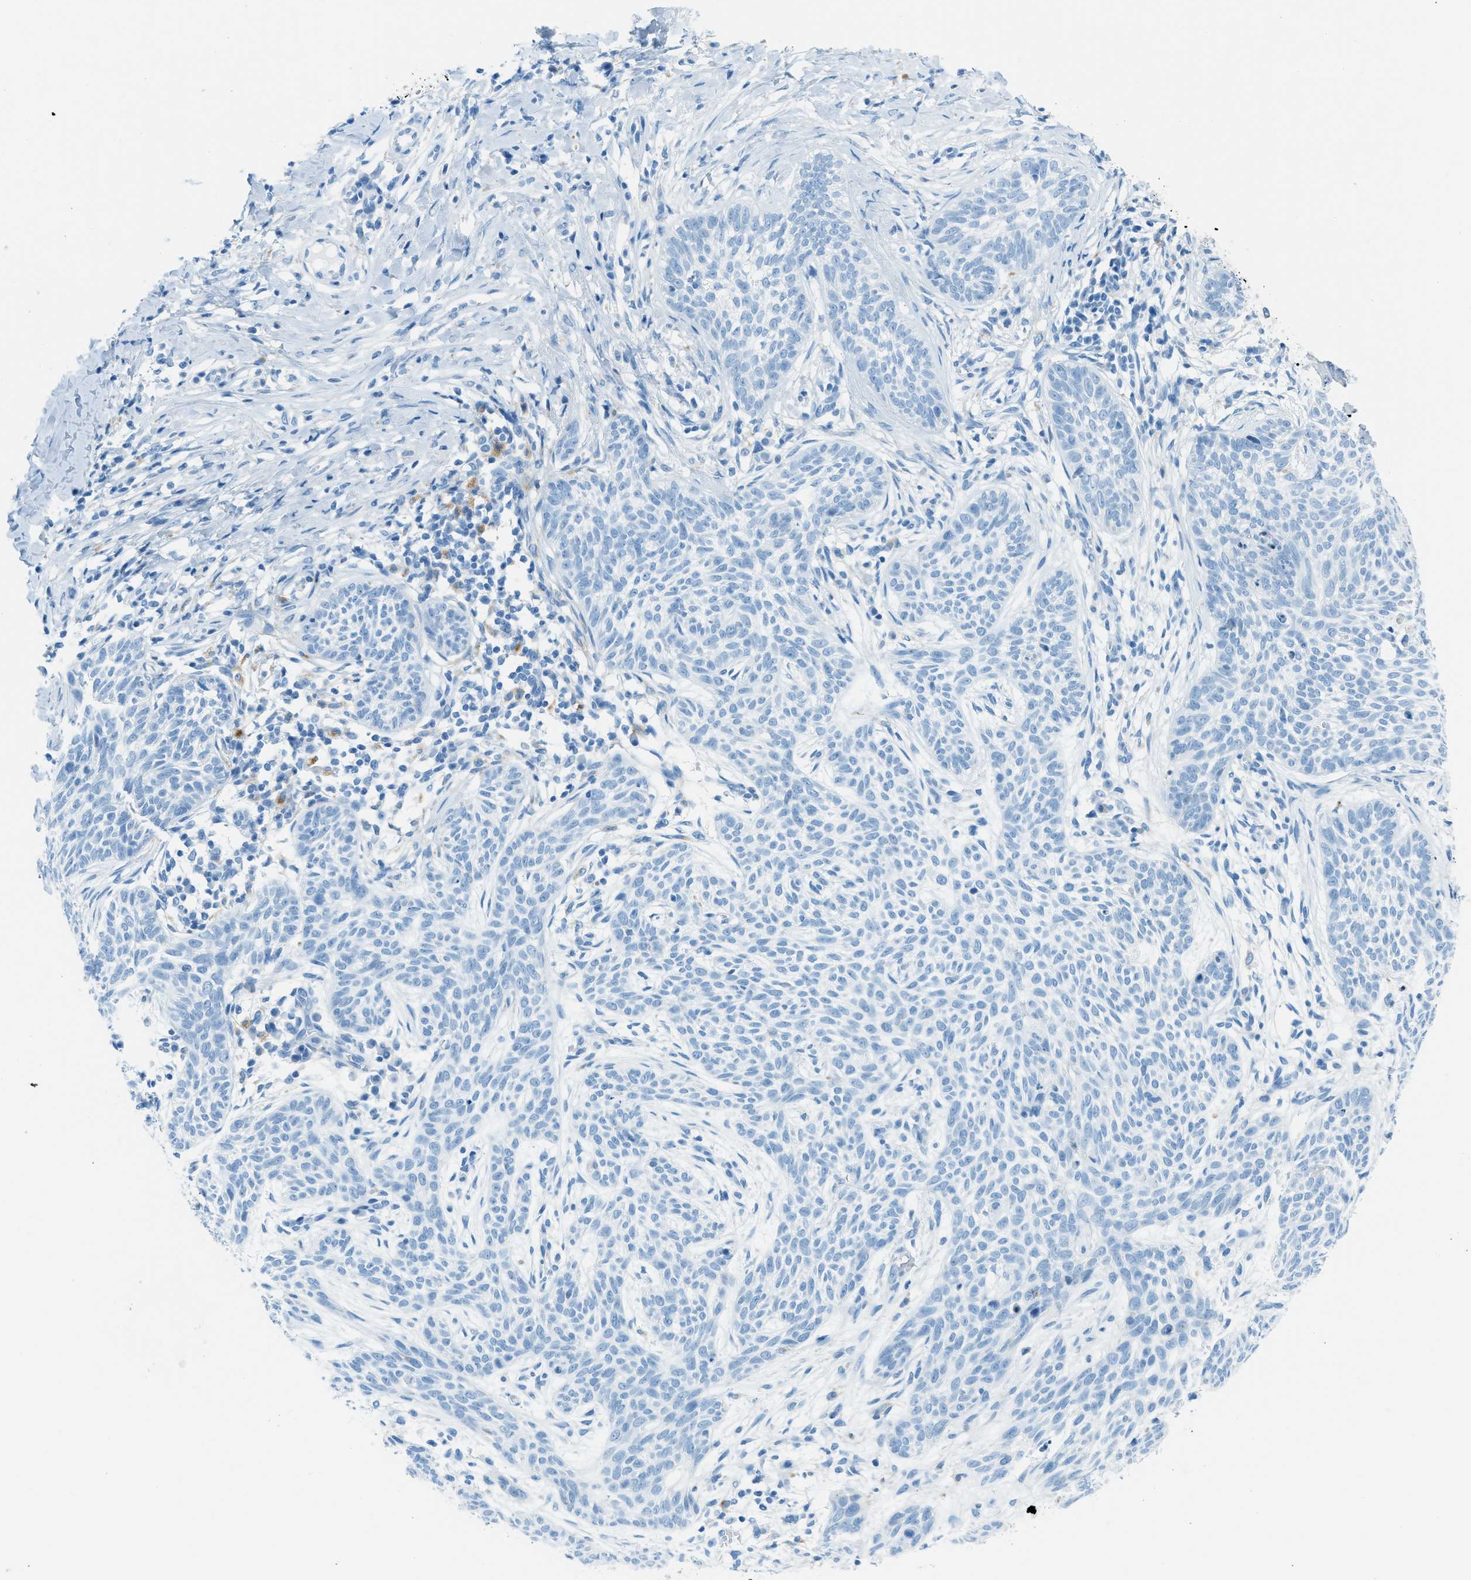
{"staining": {"intensity": "negative", "quantity": "none", "location": "none"}, "tissue": "skin cancer", "cell_type": "Tumor cells", "image_type": "cancer", "snomed": [{"axis": "morphology", "description": "Basal cell carcinoma"}, {"axis": "topography", "description": "Skin"}], "caption": "An immunohistochemistry histopathology image of basal cell carcinoma (skin) is shown. There is no staining in tumor cells of basal cell carcinoma (skin).", "gene": "C21orf62", "patient": {"sex": "female", "age": 59}}